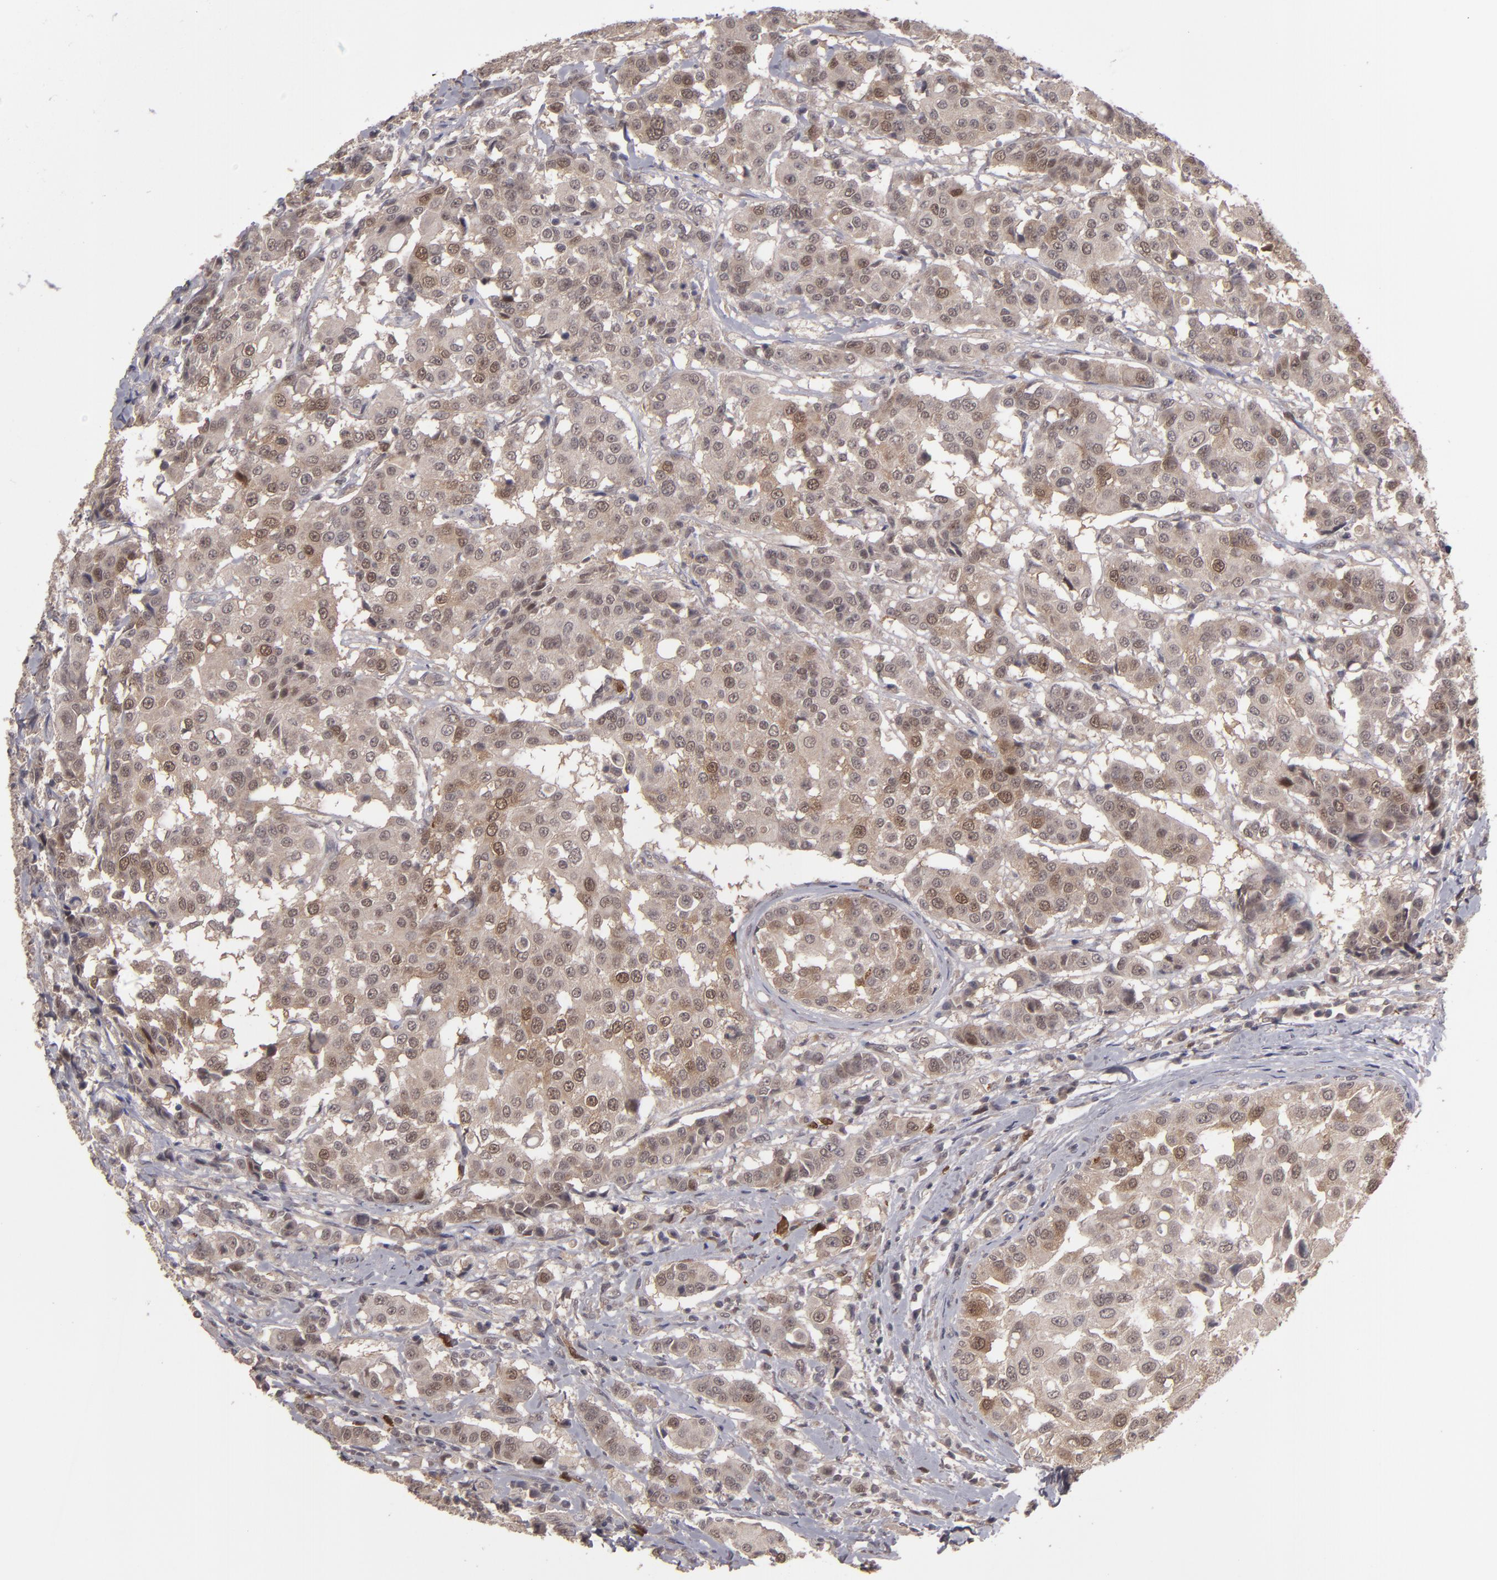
{"staining": {"intensity": "moderate", "quantity": ">75%", "location": "cytoplasmic/membranous"}, "tissue": "breast cancer", "cell_type": "Tumor cells", "image_type": "cancer", "snomed": [{"axis": "morphology", "description": "Duct carcinoma"}, {"axis": "topography", "description": "Breast"}], "caption": "Immunohistochemical staining of breast cancer (infiltrating ductal carcinoma) reveals medium levels of moderate cytoplasmic/membranous positivity in about >75% of tumor cells. (Brightfield microscopy of DAB IHC at high magnification).", "gene": "TYMS", "patient": {"sex": "female", "age": 27}}